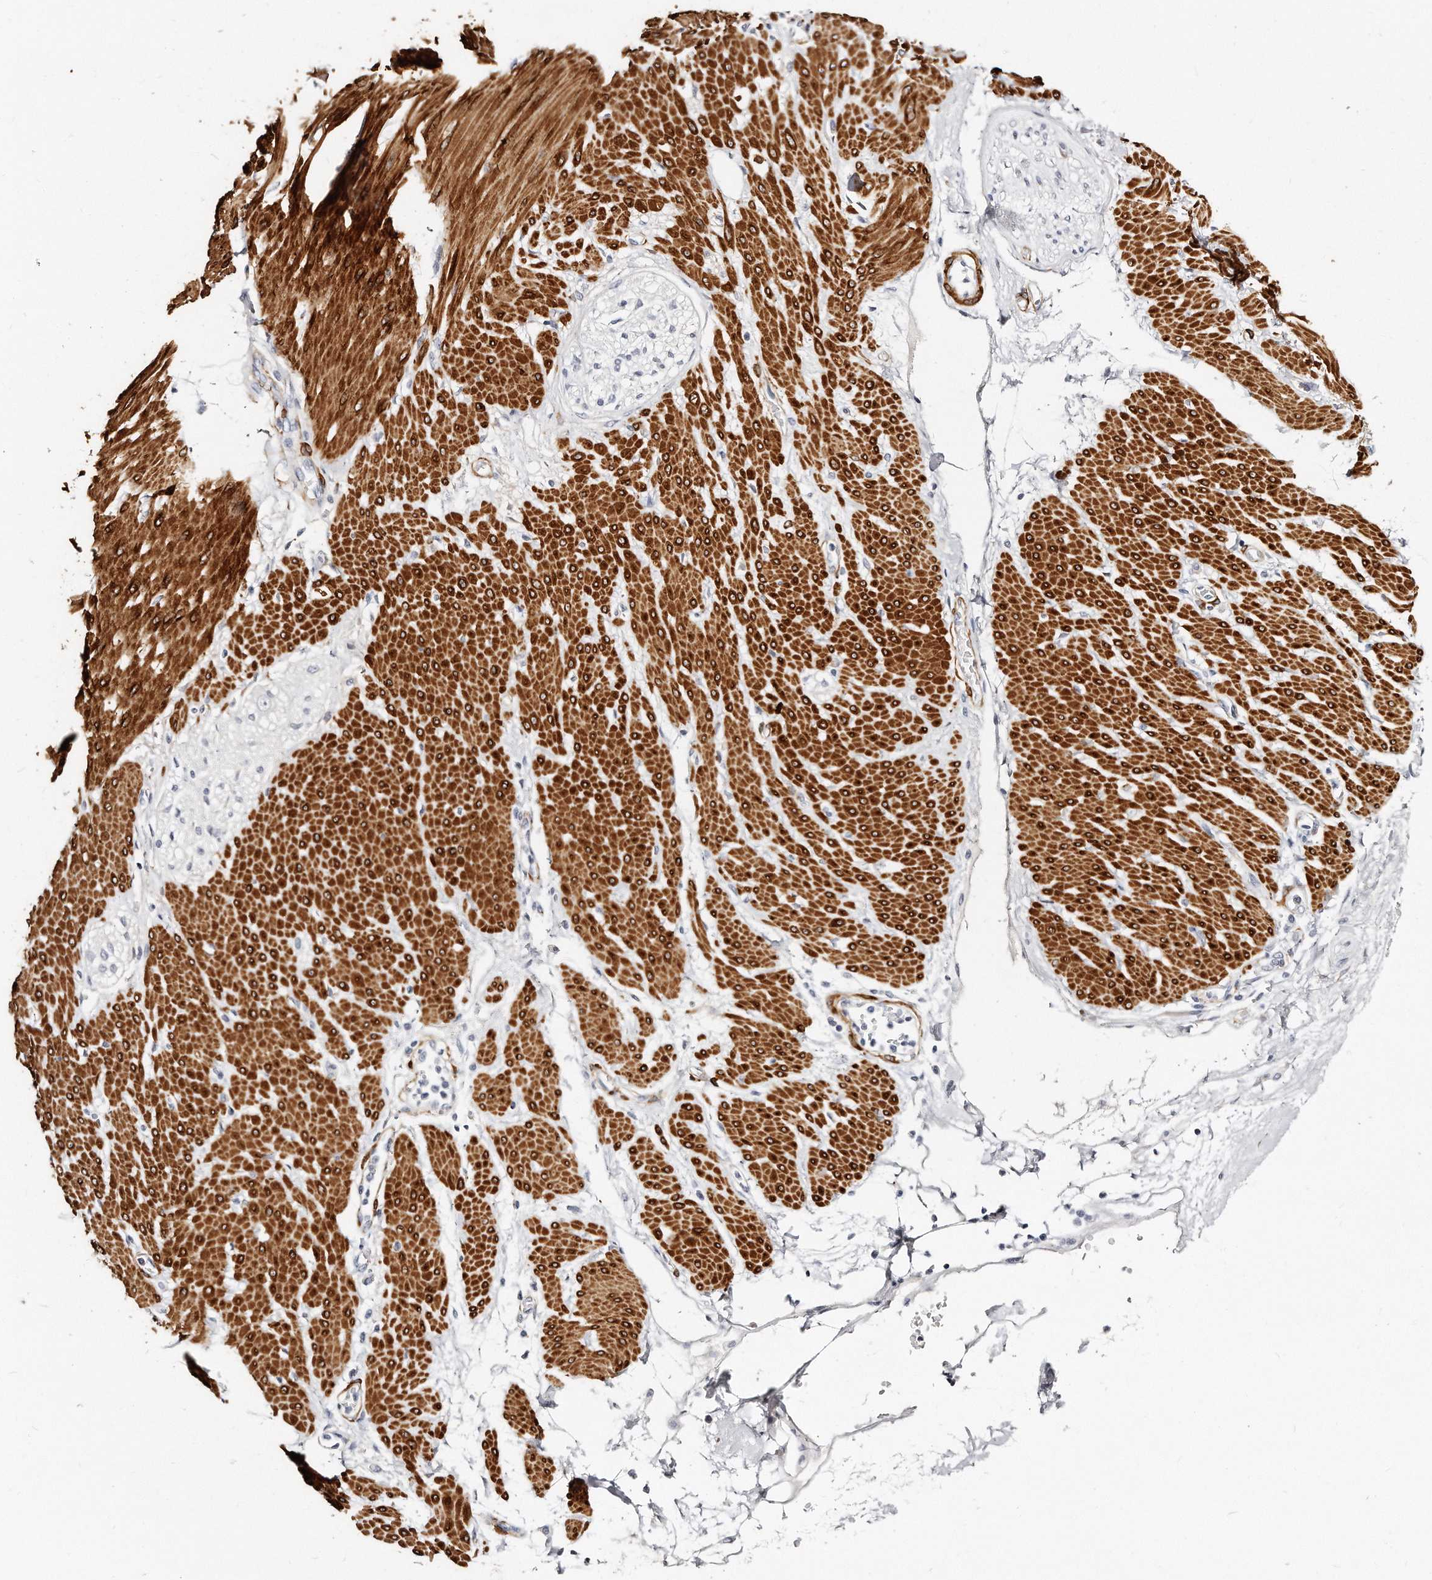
{"staining": {"intensity": "negative", "quantity": "none", "location": "none"}, "tissue": "adipose tissue", "cell_type": "Adipocytes", "image_type": "normal", "snomed": [{"axis": "morphology", "description": "Normal tissue, NOS"}, {"axis": "morphology", "description": "Adenocarcinoma, NOS"}, {"axis": "topography", "description": "Duodenum"}, {"axis": "topography", "description": "Peripheral nerve tissue"}], "caption": "The photomicrograph exhibits no staining of adipocytes in benign adipose tissue. (DAB immunohistochemistry visualized using brightfield microscopy, high magnification).", "gene": "LMOD1", "patient": {"sex": "female", "age": 60}}